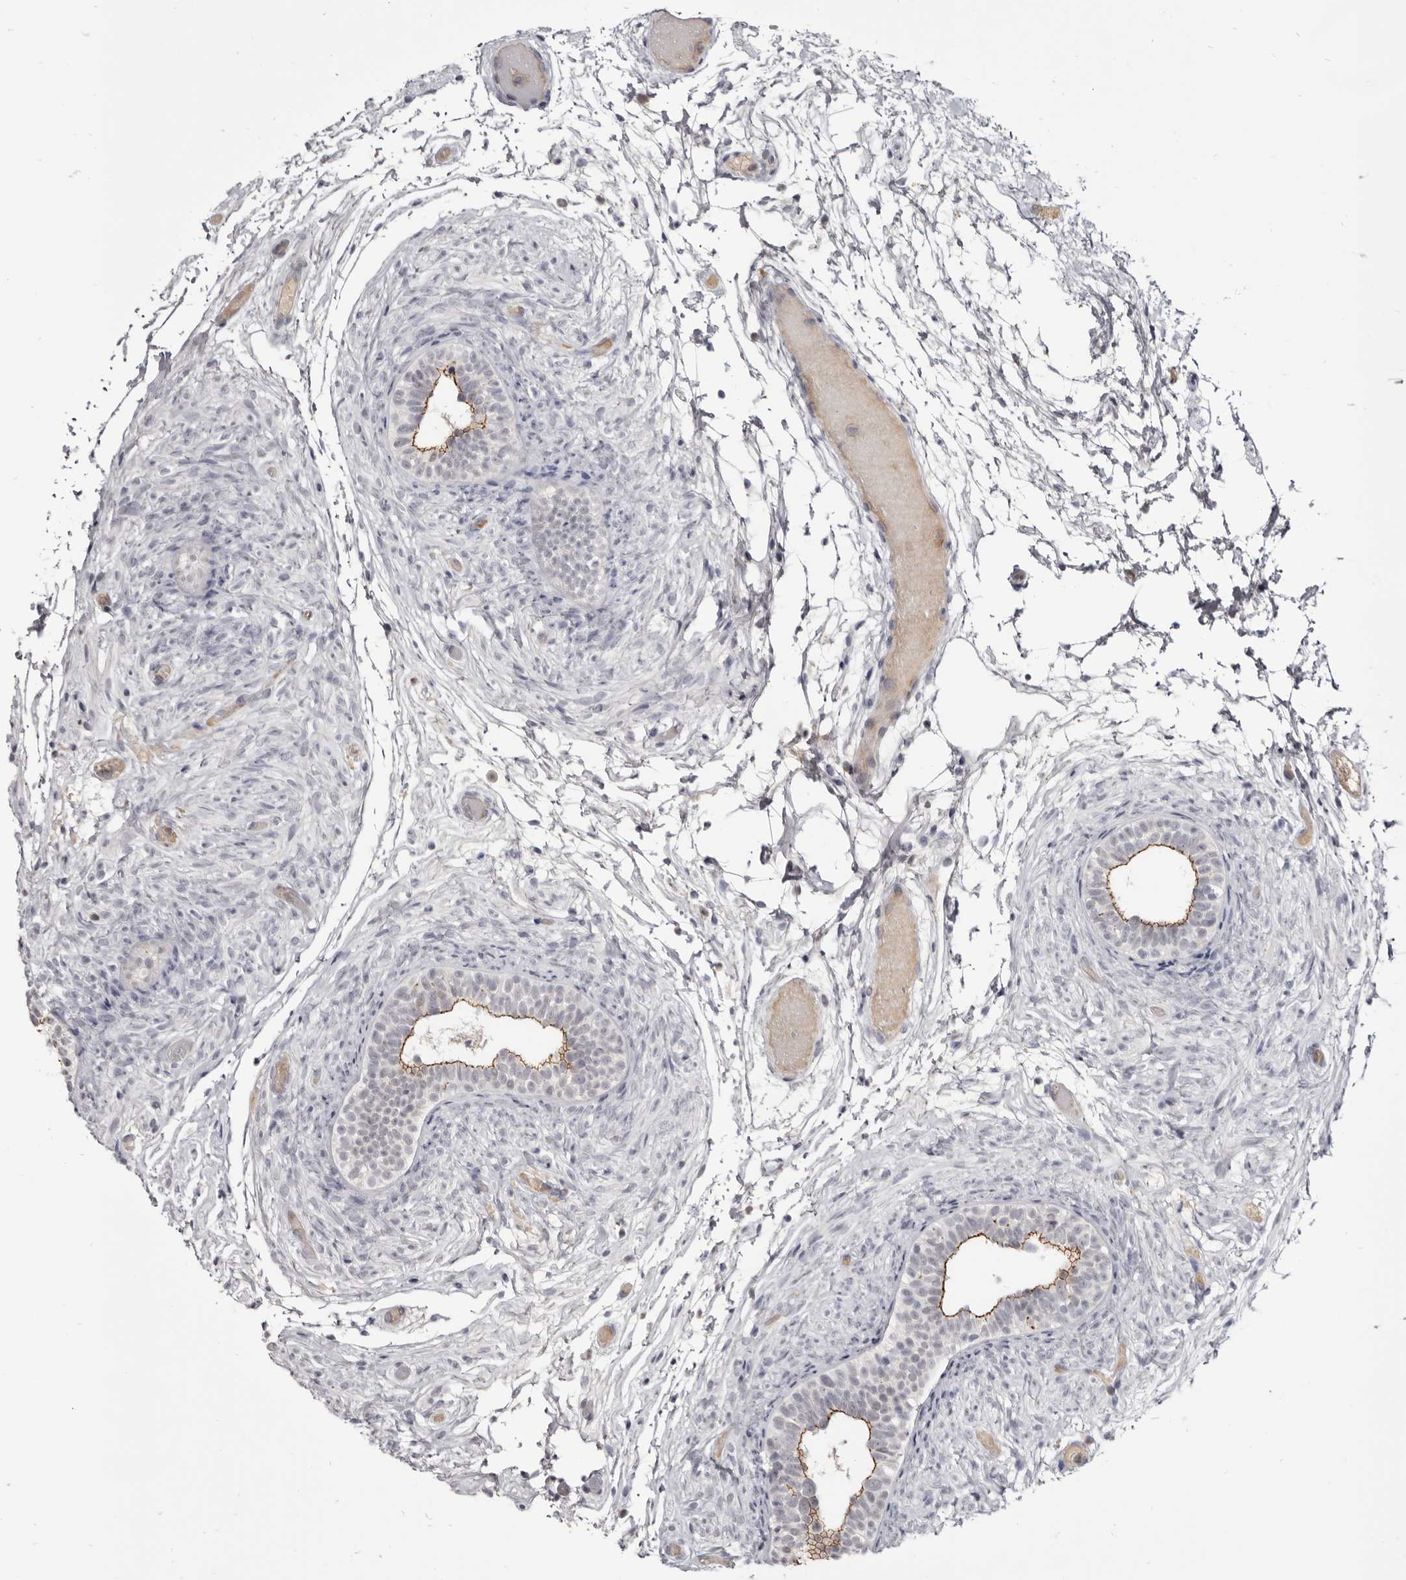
{"staining": {"intensity": "moderate", "quantity": "25%-75%", "location": "cytoplasmic/membranous,nuclear"}, "tissue": "epididymis", "cell_type": "Glandular cells", "image_type": "normal", "snomed": [{"axis": "morphology", "description": "Normal tissue, NOS"}, {"axis": "topography", "description": "Epididymis"}], "caption": "Moderate cytoplasmic/membranous,nuclear protein positivity is present in about 25%-75% of glandular cells in epididymis.", "gene": "CGN", "patient": {"sex": "male", "age": 5}}